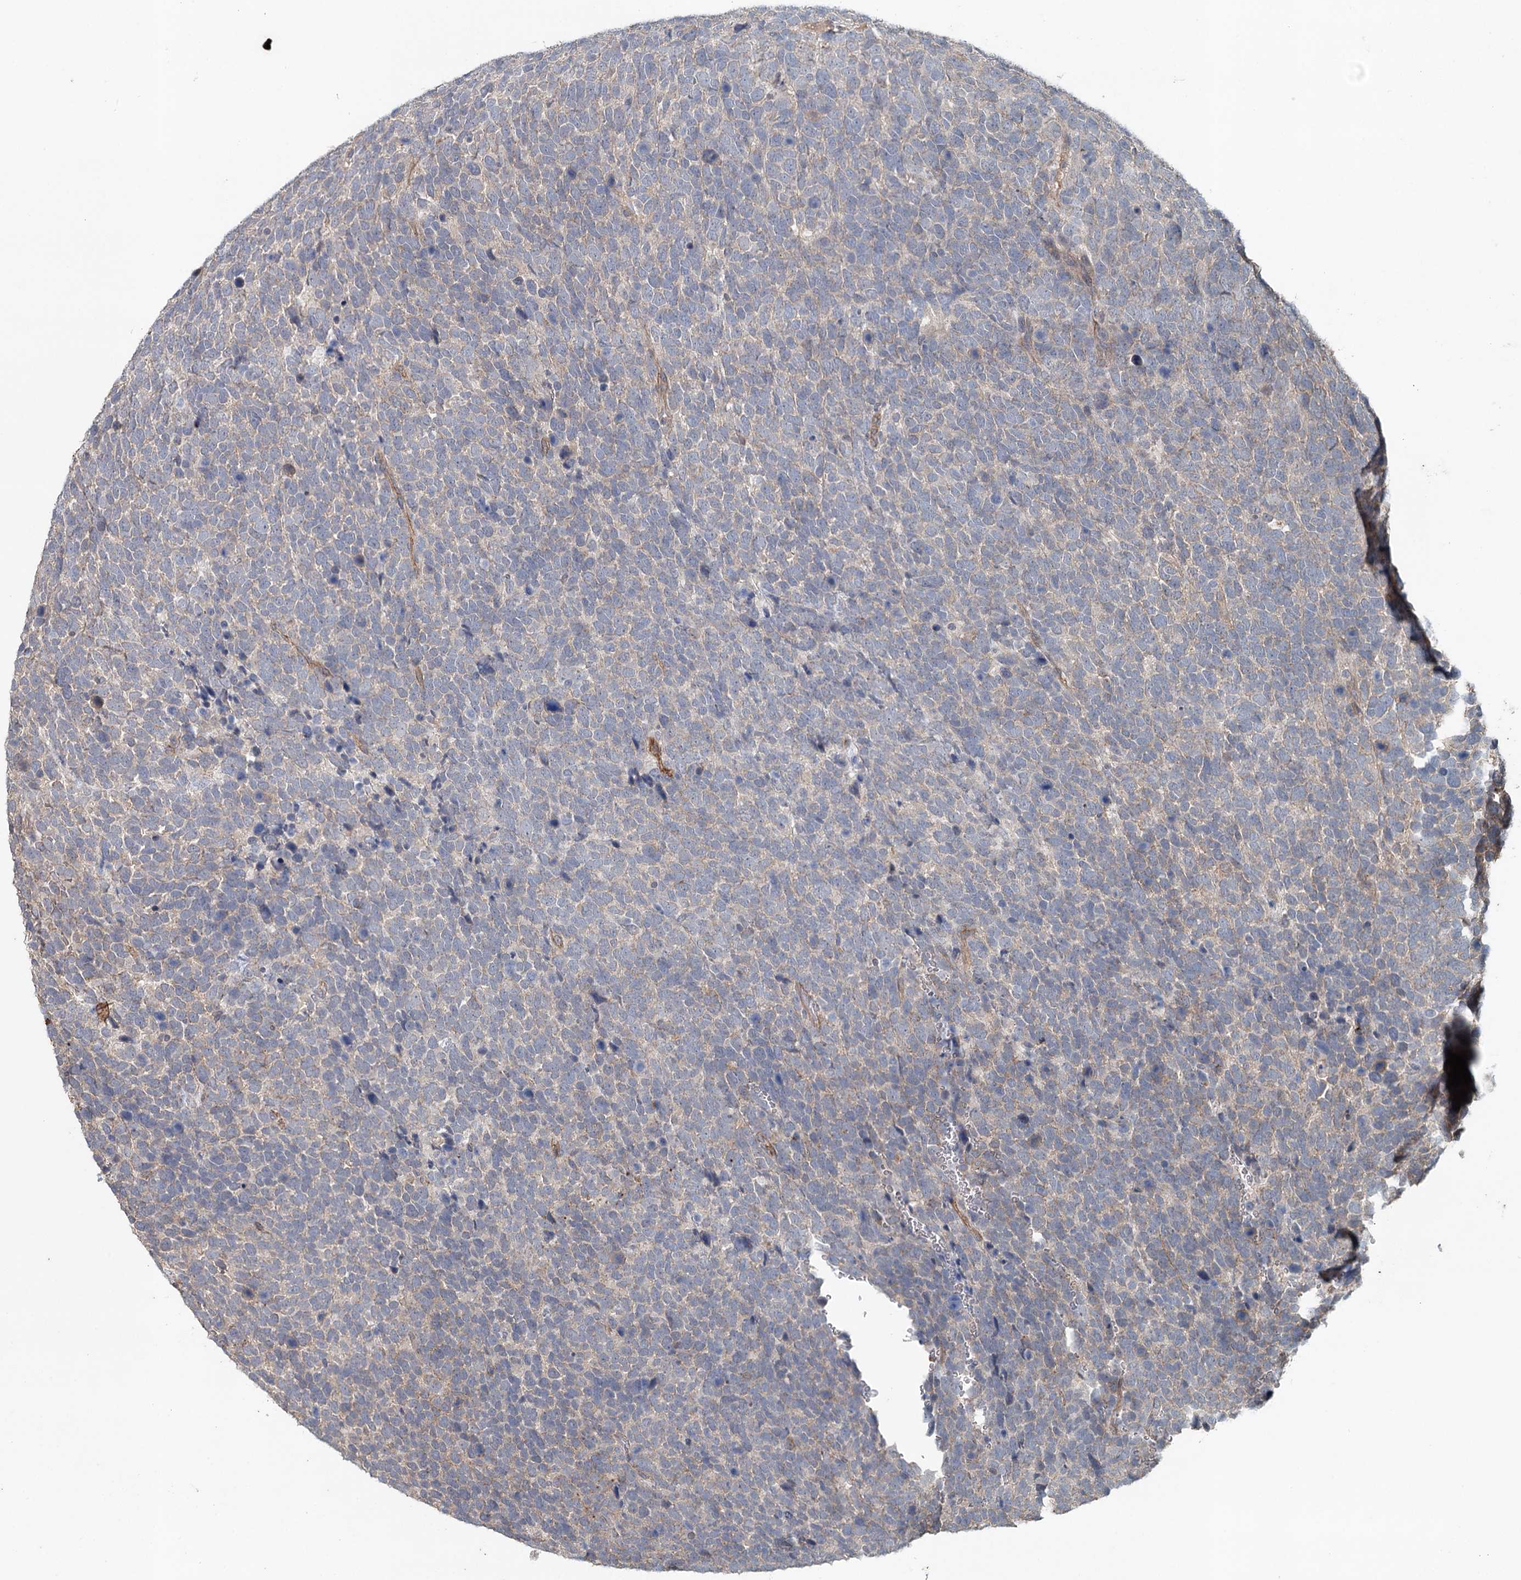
{"staining": {"intensity": "weak", "quantity": "<25%", "location": "cytoplasmic/membranous"}, "tissue": "urothelial cancer", "cell_type": "Tumor cells", "image_type": "cancer", "snomed": [{"axis": "morphology", "description": "Urothelial carcinoma, High grade"}, {"axis": "topography", "description": "Urinary bladder"}], "caption": "The photomicrograph demonstrates no staining of tumor cells in urothelial cancer.", "gene": "SYNPO", "patient": {"sex": "female", "age": 82}}